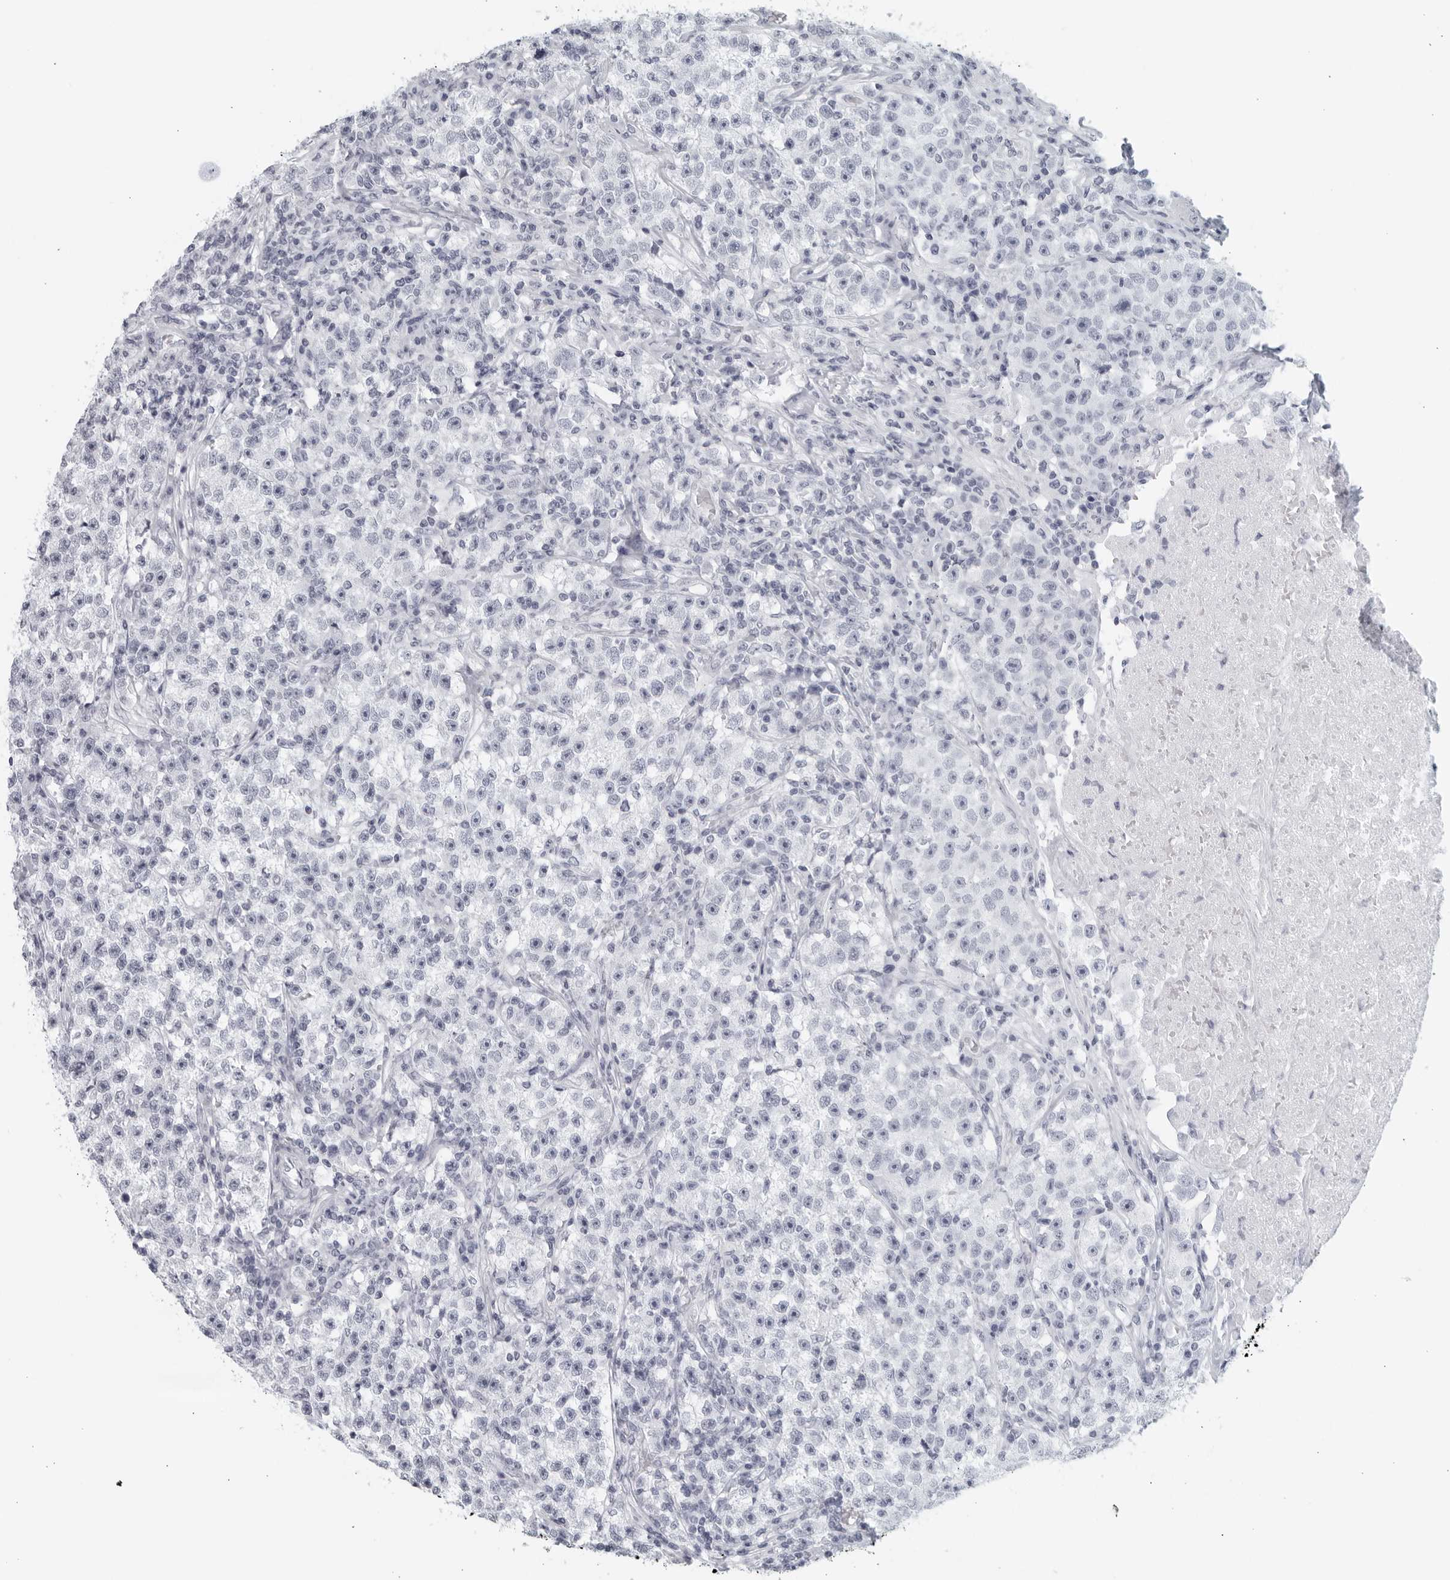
{"staining": {"intensity": "negative", "quantity": "none", "location": "none"}, "tissue": "testis cancer", "cell_type": "Tumor cells", "image_type": "cancer", "snomed": [{"axis": "morphology", "description": "Seminoma, NOS"}, {"axis": "topography", "description": "Testis"}], "caption": "Tumor cells are negative for brown protein staining in testis cancer. The staining is performed using DAB brown chromogen with nuclei counter-stained in using hematoxylin.", "gene": "KLK7", "patient": {"sex": "male", "age": 22}}